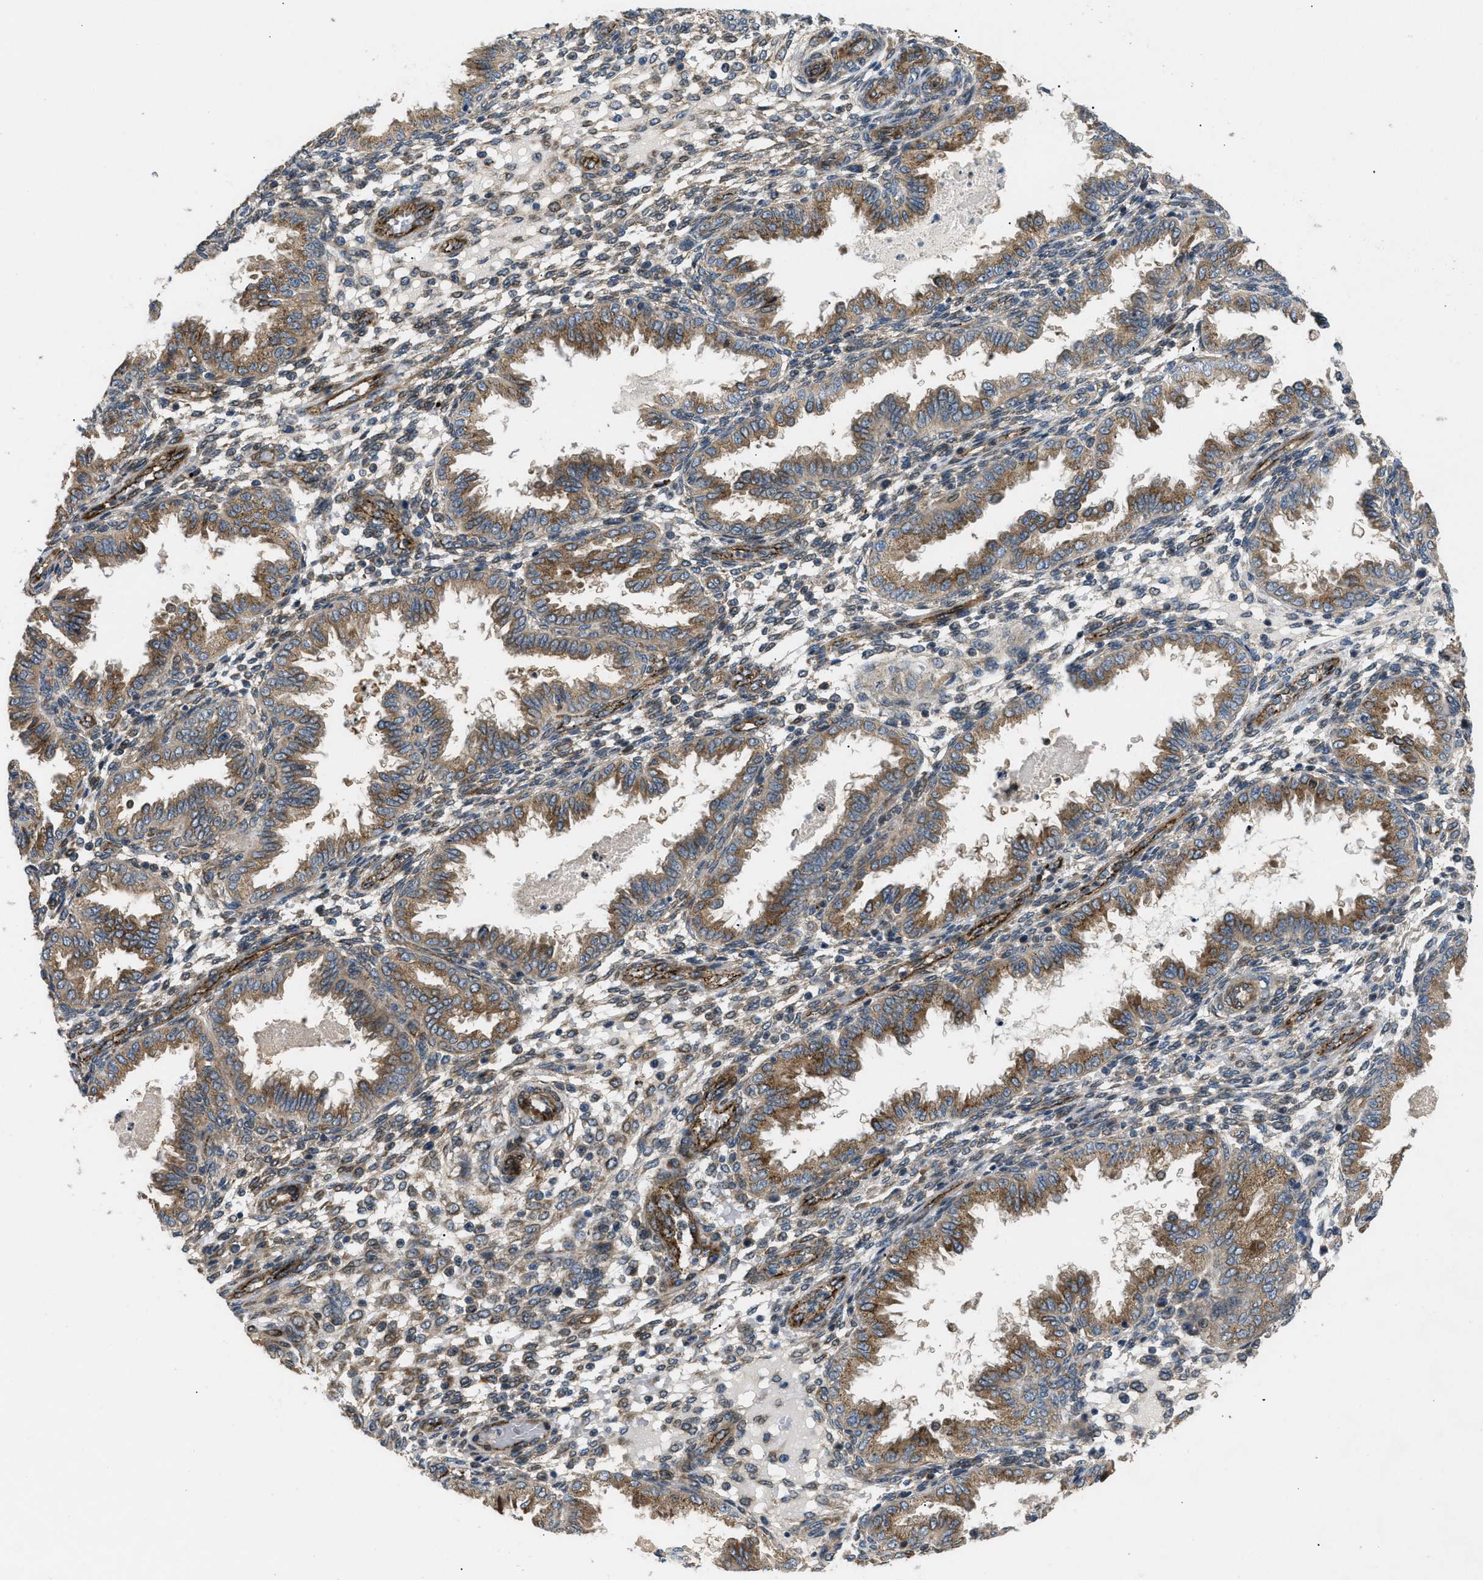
{"staining": {"intensity": "moderate", "quantity": "<25%", "location": "cytoplasmic/membranous"}, "tissue": "endometrium", "cell_type": "Cells in endometrial stroma", "image_type": "normal", "snomed": [{"axis": "morphology", "description": "Normal tissue, NOS"}, {"axis": "topography", "description": "Endometrium"}], "caption": "Endometrium stained for a protein displays moderate cytoplasmic/membranous positivity in cells in endometrial stroma. Nuclei are stained in blue.", "gene": "LYSMD3", "patient": {"sex": "female", "age": 33}}